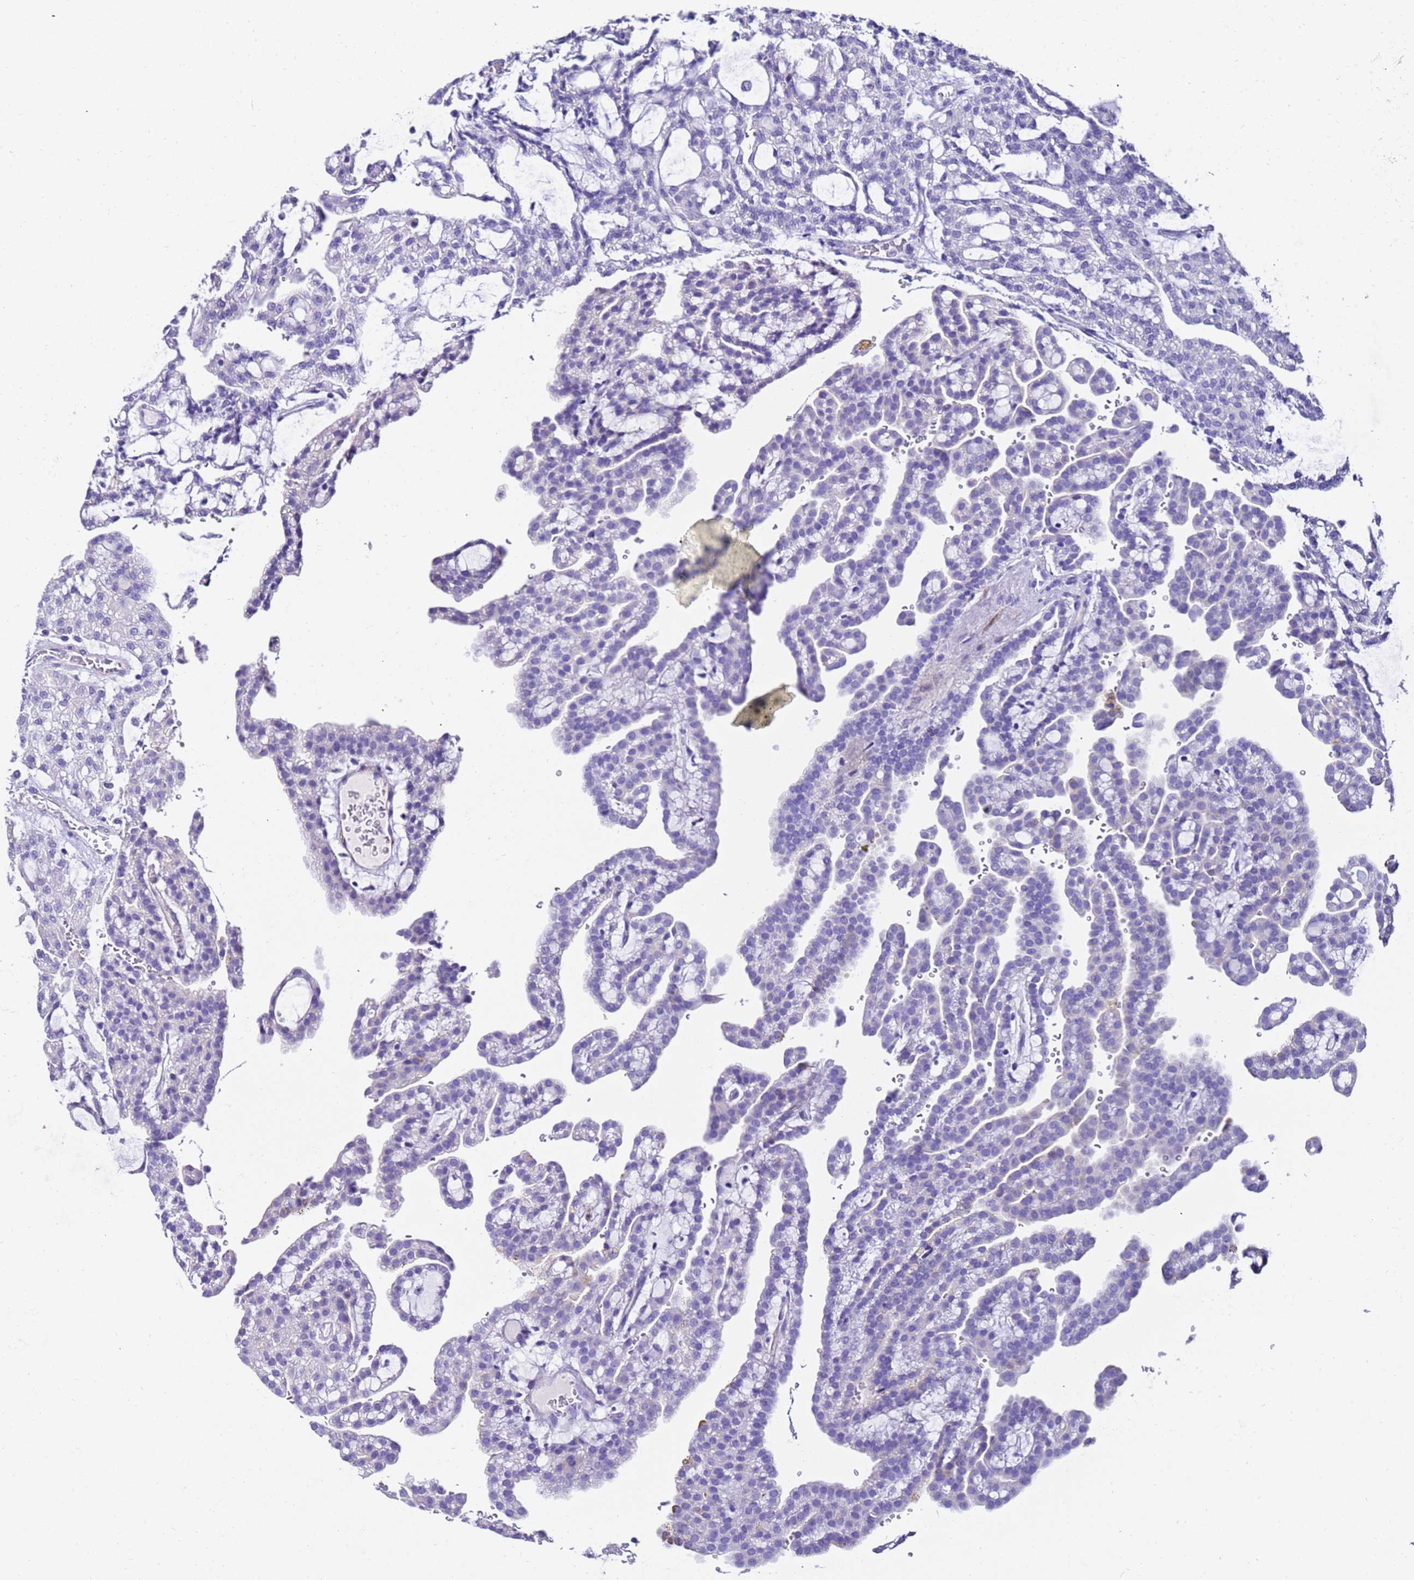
{"staining": {"intensity": "negative", "quantity": "none", "location": "none"}, "tissue": "renal cancer", "cell_type": "Tumor cells", "image_type": "cancer", "snomed": [{"axis": "morphology", "description": "Adenocarcinoma, NOS"}, {"axis": "topography", "description": "Kidney"}], "caption": "DAB immunohistochemical staining of renal cancer (adenocarcinoma) shows no significant positivity in tumor cells.", "gene": "HSPB6", "patient": {"sex": "male", "age": 63}}